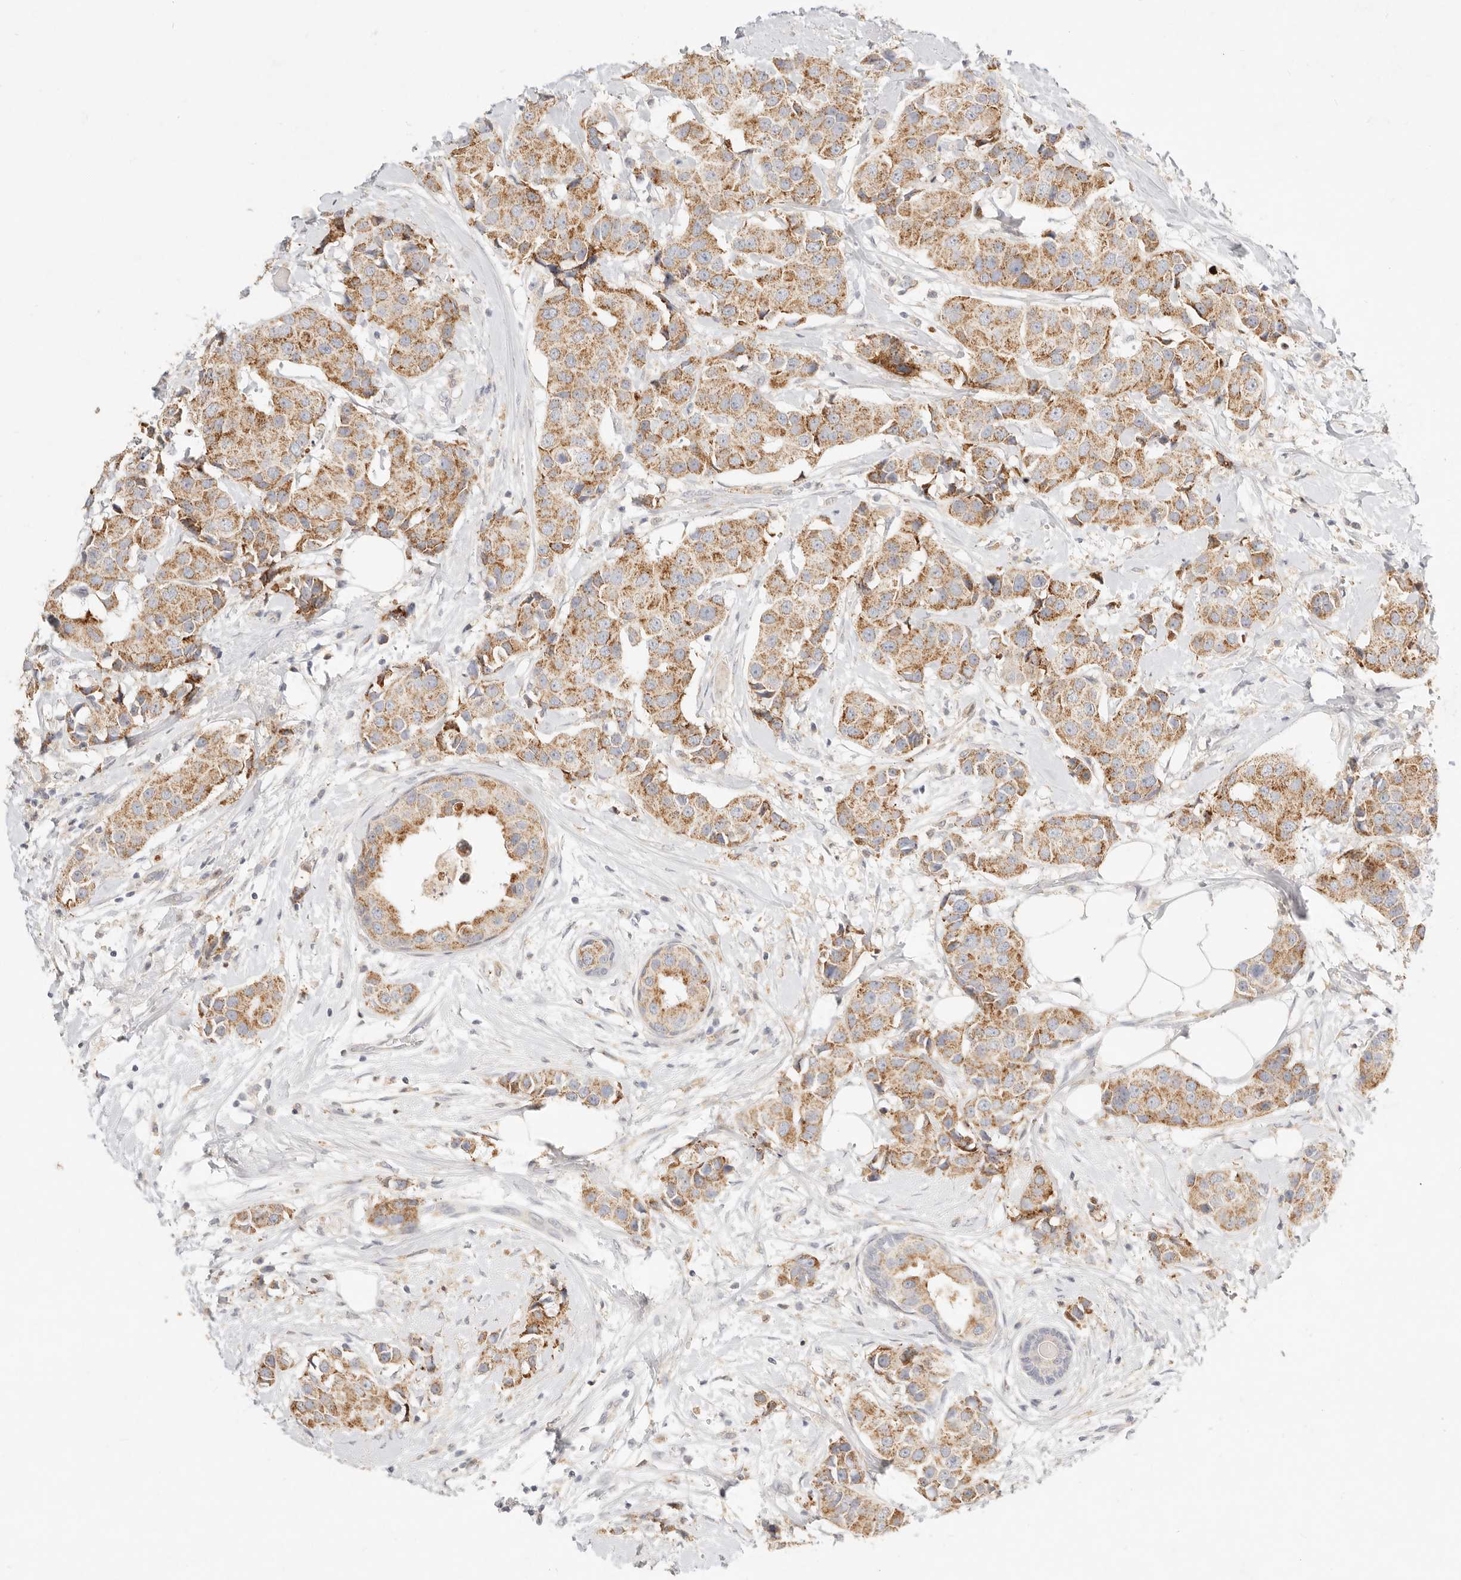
{"staining": {"intensity": "moderate", "quantity": ">75%", "location": "cytoplasmic/membranous"}, "tissue": "breast cancer", "cell_type": "Tumor cells", "image_type": "cancer", "snomed": [{"axis": "morphology", "description": "Normal tissue, NOS"}, {"axis": "morphology", "description": "Duct carcinoma"}, {"axis": "topography", "description": "Breast"}], "caption": "Immunohistochemistry photomicrograph of neoplastic tissue: human intraductal carcinoma (breast) stained using immunohistochemistry (IHC) displays medium levels of moderate protein expression localized specifically in the cytoplasmic/membranous of tumor cells, appearing as a cytoplasmic/membranous brown color.", "gene": "ACOX1", "patient": {"sex": "female", "age": 39}}